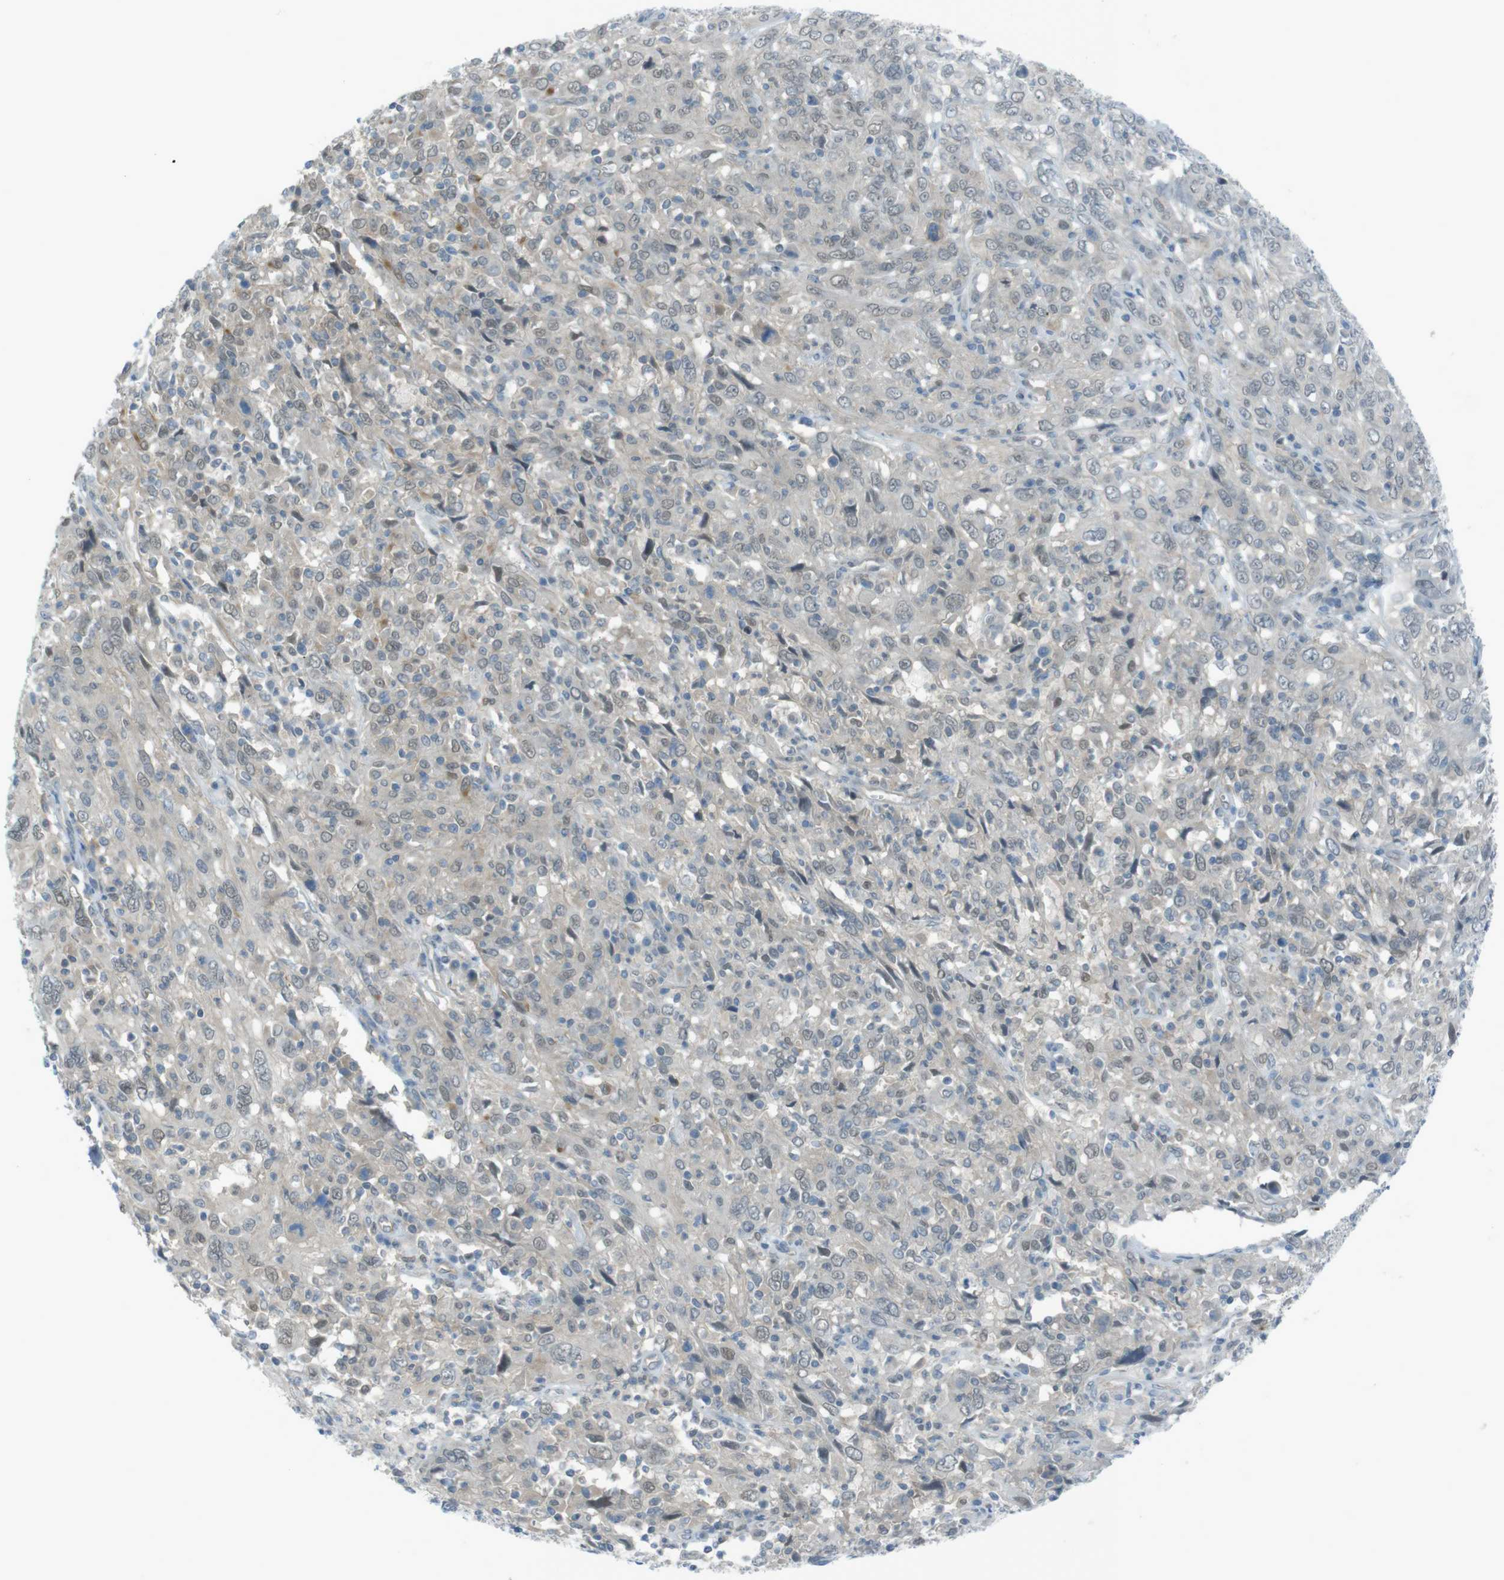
{"staining": {"intensity": "weak", "quantity": "25%-75%", "location": "nuclear"}, "tissue": "cervical cancer", "cell_type": "Tumor cells", "image_type": "cancer", "snomed": [{"axis": "morphology", "description": "Squamous cell carcinoma, NOS"}, {"axis": "topography", "description": "Cervix"}], "caption": "A brown stain highlights weak nuclear positivity of a protein in human cervical squamous cell carcinoma tumor cells.", "gene": "ZDHHC20", "patient": {"sex": "female", "age": 46}}